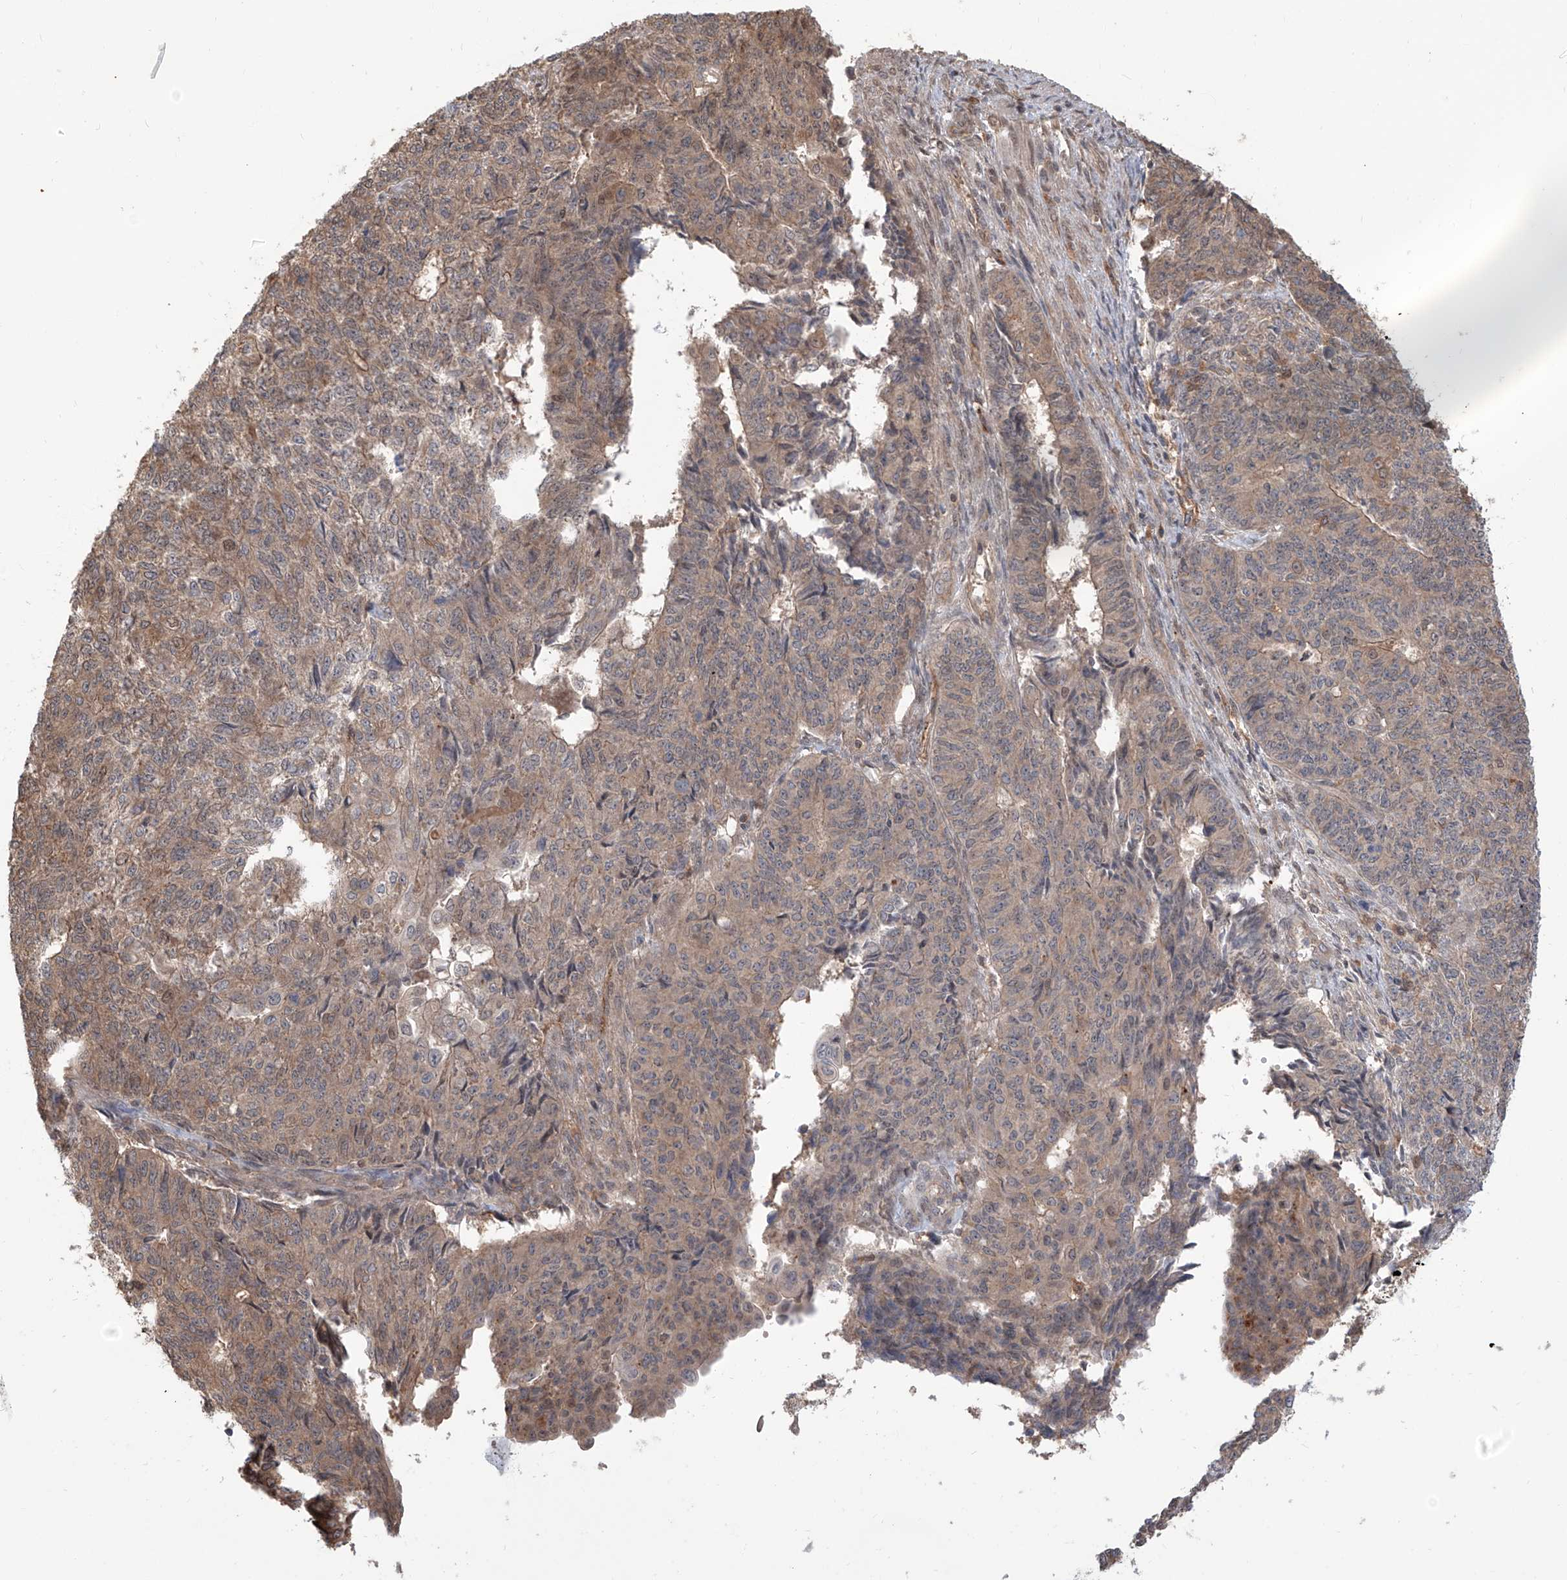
{"staining": {"intensity": "weak", "quantity": "25%-75%", "location": "cytoplasmic/membranous,nuclear"}, "tissue": "endometrial cancer", "cell_type": "Tumor cells", "image_type": "cancer", "snomed": [{"axis": "morphology", "description": "Adenocarcinoma, NOS"}, {"axis": "topography", "description": "Endometrium"}], "caption": "Weak cytoplasmic/membranous and nuclear protein positivity is present in about 25%-75% of tumor cells in adenocarcinoma (endometrial).", "gene": "HOXC8", "patient": {"sex": "female", "age": 32}}